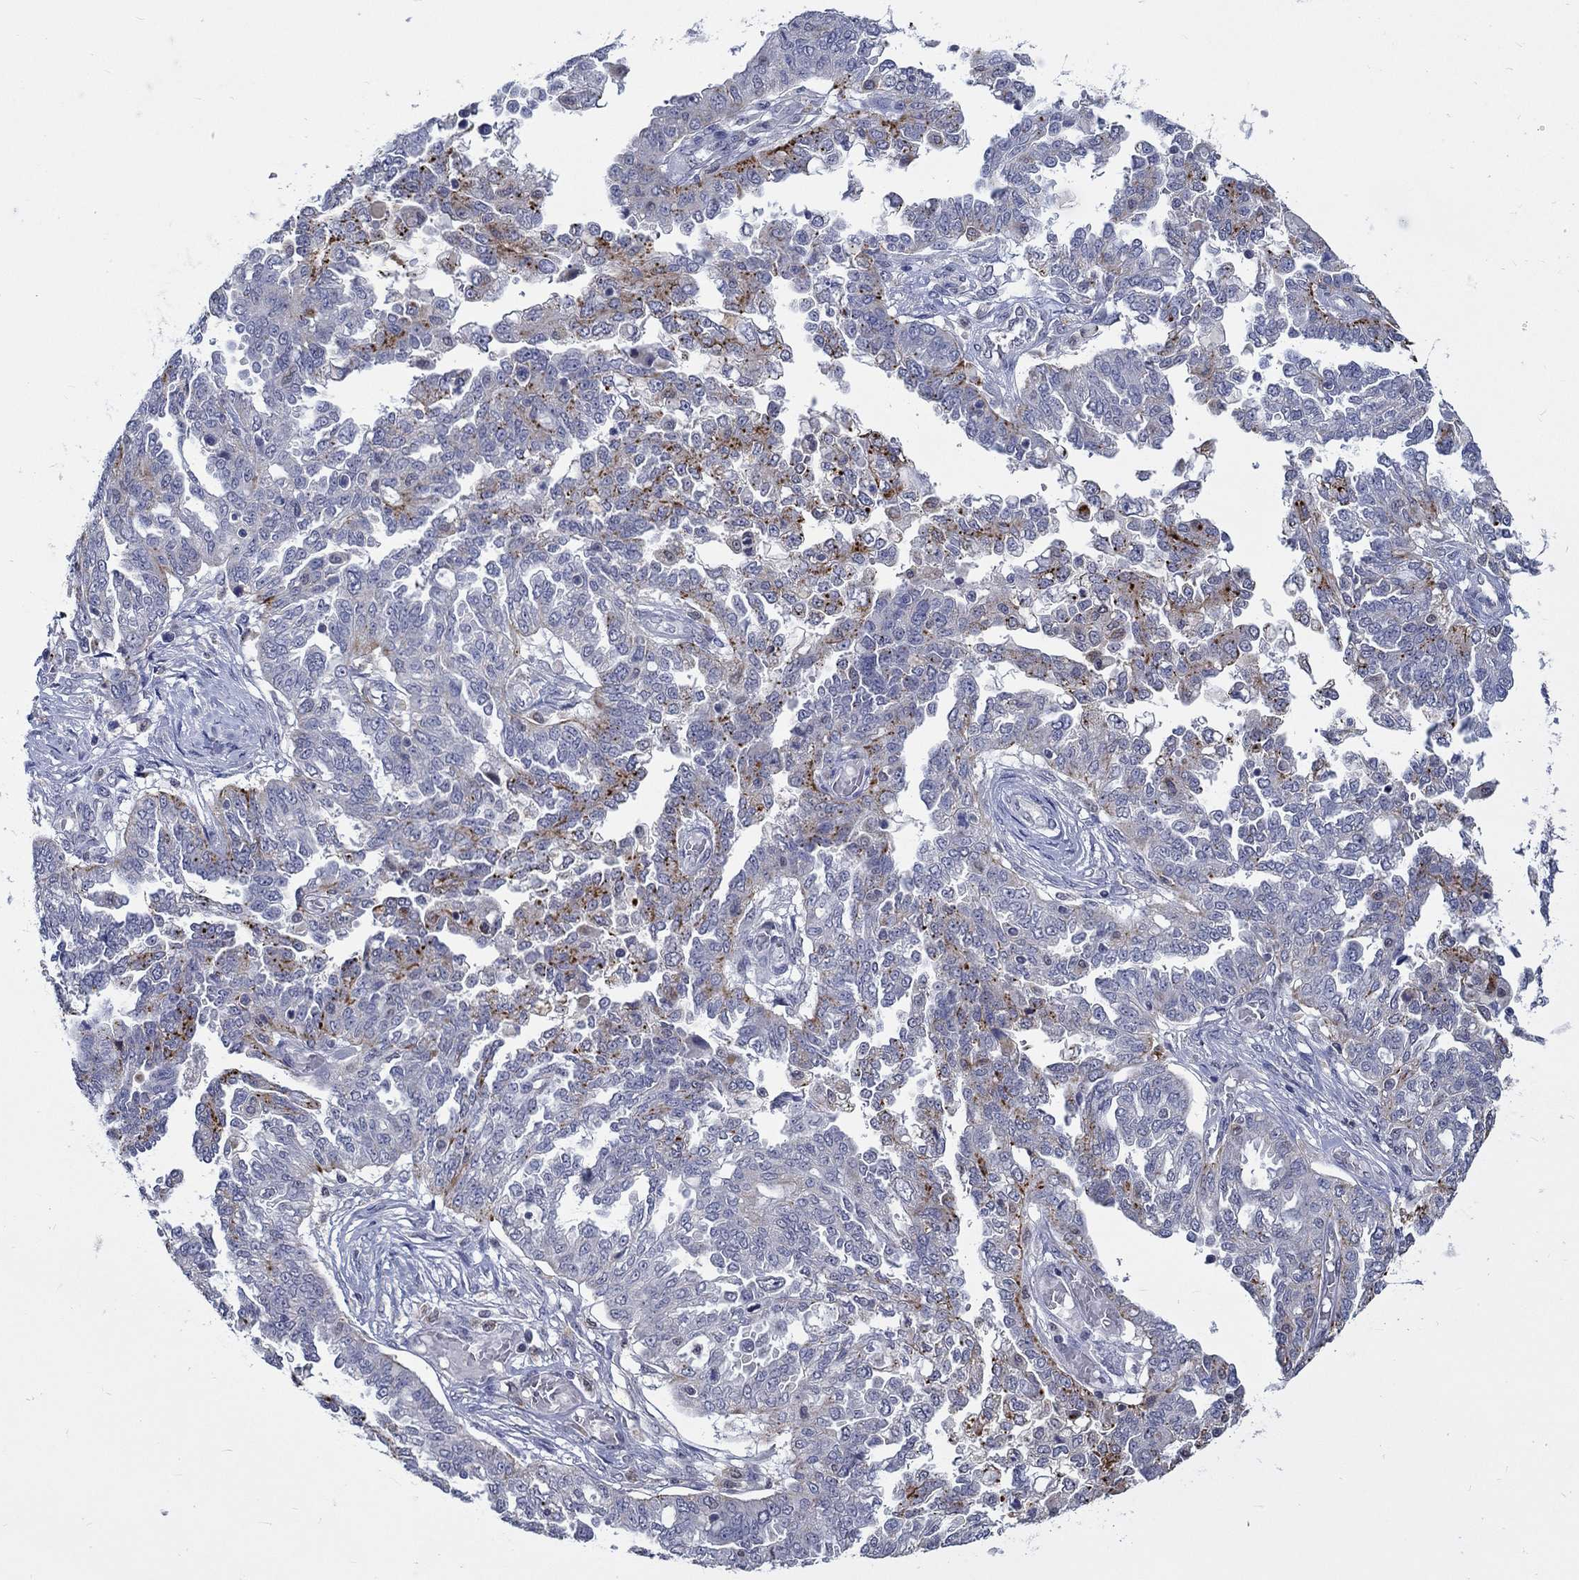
{"staining": {"intensity": "negative", "quantity": "none", "location": "none"}, "tissue": "ovarian cancer", "cell_type": "Tumor cells", "image_type": "cancer", "snomed": [{"axis": "morphology", "description": "Cystadenocarcinoma, serous, NOS"}, {"axis": "topography", "description": "Ovary"}], "caption": "There is no significant positivity in tumor cells of serous cystadenocarcinoma (ovarian). Nuclei are stained in blue.", "gene": "GATA2", "patient": {"sex": "female", "age": 67}}